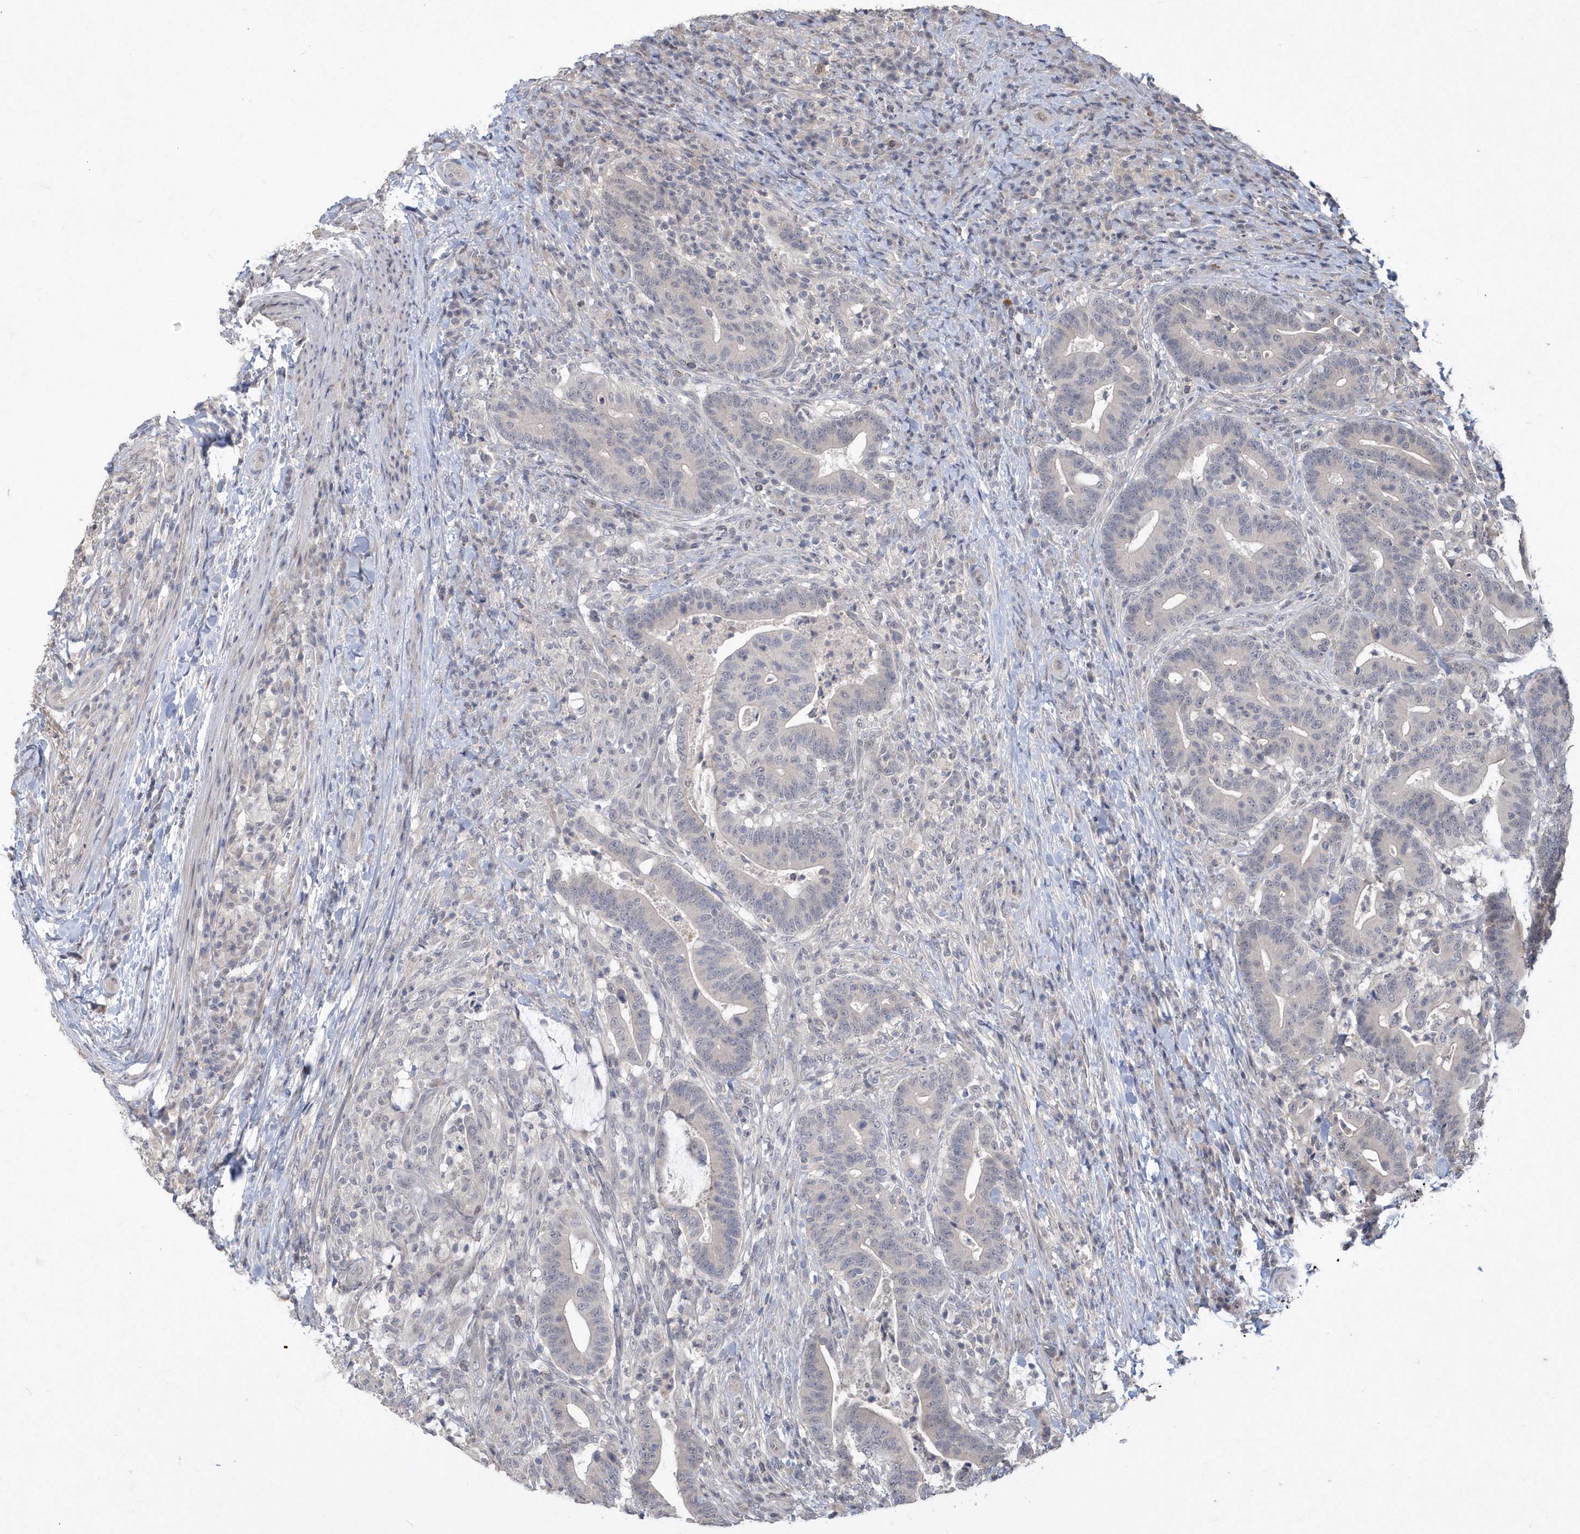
{"staining": {"intensity": "negative", "quantity": "none", "location": "none"}, "tissue": "colorectal cancer", "cell_type": "Tumor cells", "image_type": "cancer", "snomed": [{"axis": "morphology", "description": "Adenocarcinoma, NOS"}, {"axis": "topography", "description": "Colon"}], "caption": "Colorectal adenocarcinoma stained for a protein using IHC displays no positivity tumor cells.", "gene": "TSPEAR", "patient": {"sex": "female", "age": 66}}